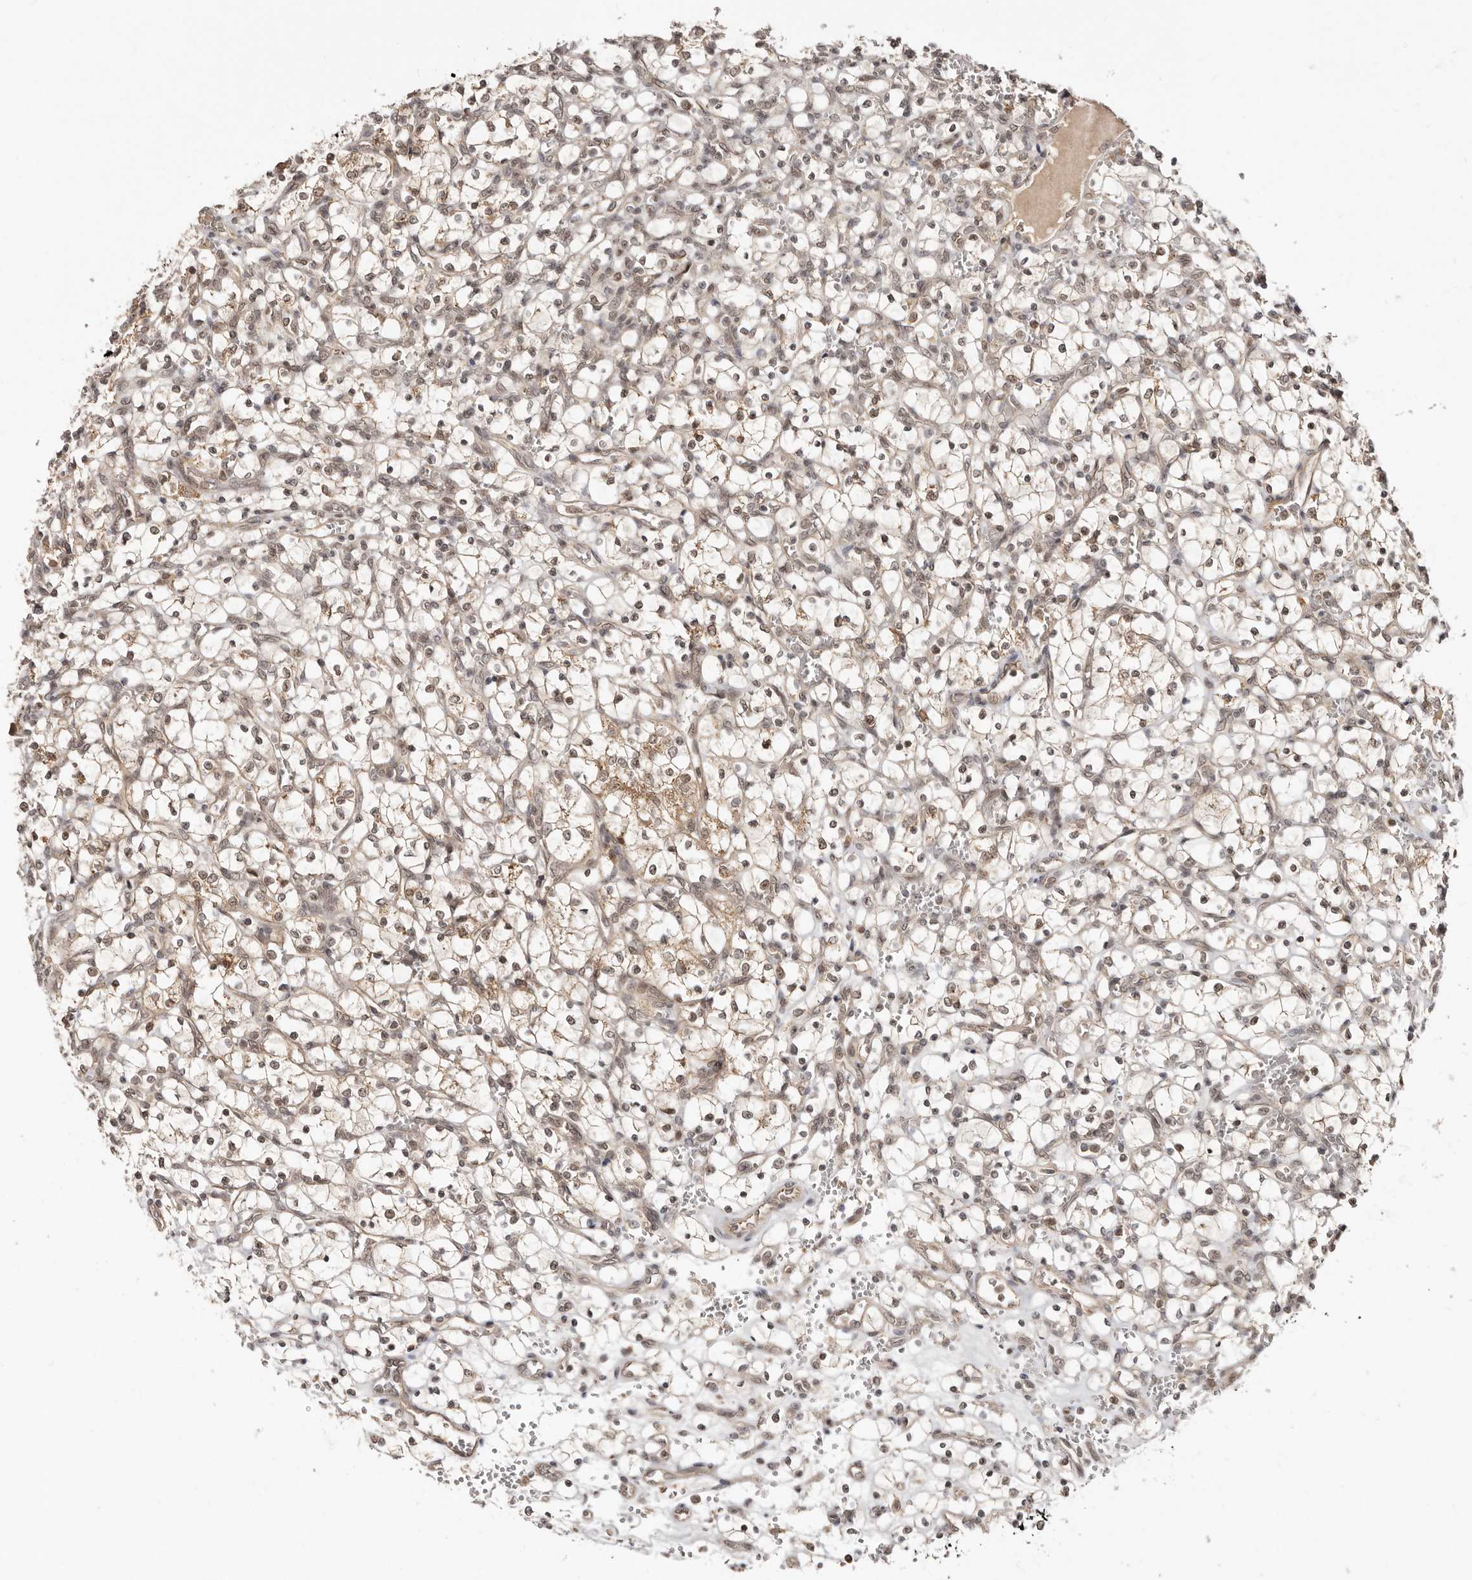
{"staining": {"intensity": "weak", "quantity": ">75%", "location": "cytoplasmic/membranous,nuclear"}, "tissue": "renal cancer", "cell_type": "Tumor cells", "image_type": "cancer", "snomed": [{"axis": "morphology", "description": "Adenocarcinoma, NOS"}, {"axis": "topography", "description": "Kidney"}], "caption": "A low amount of weak cytoplasmic/membranous and nuclear expression is present in about >75% of tumor cells in renal adenocarcinoma tissue. The protein of interest is stained brown, and the nuclei are stained in blue (DAB IHC with brightfield microscopy, high magnification).", "gene": "MED8", "patient": {"sex": "female", "age": 69}}